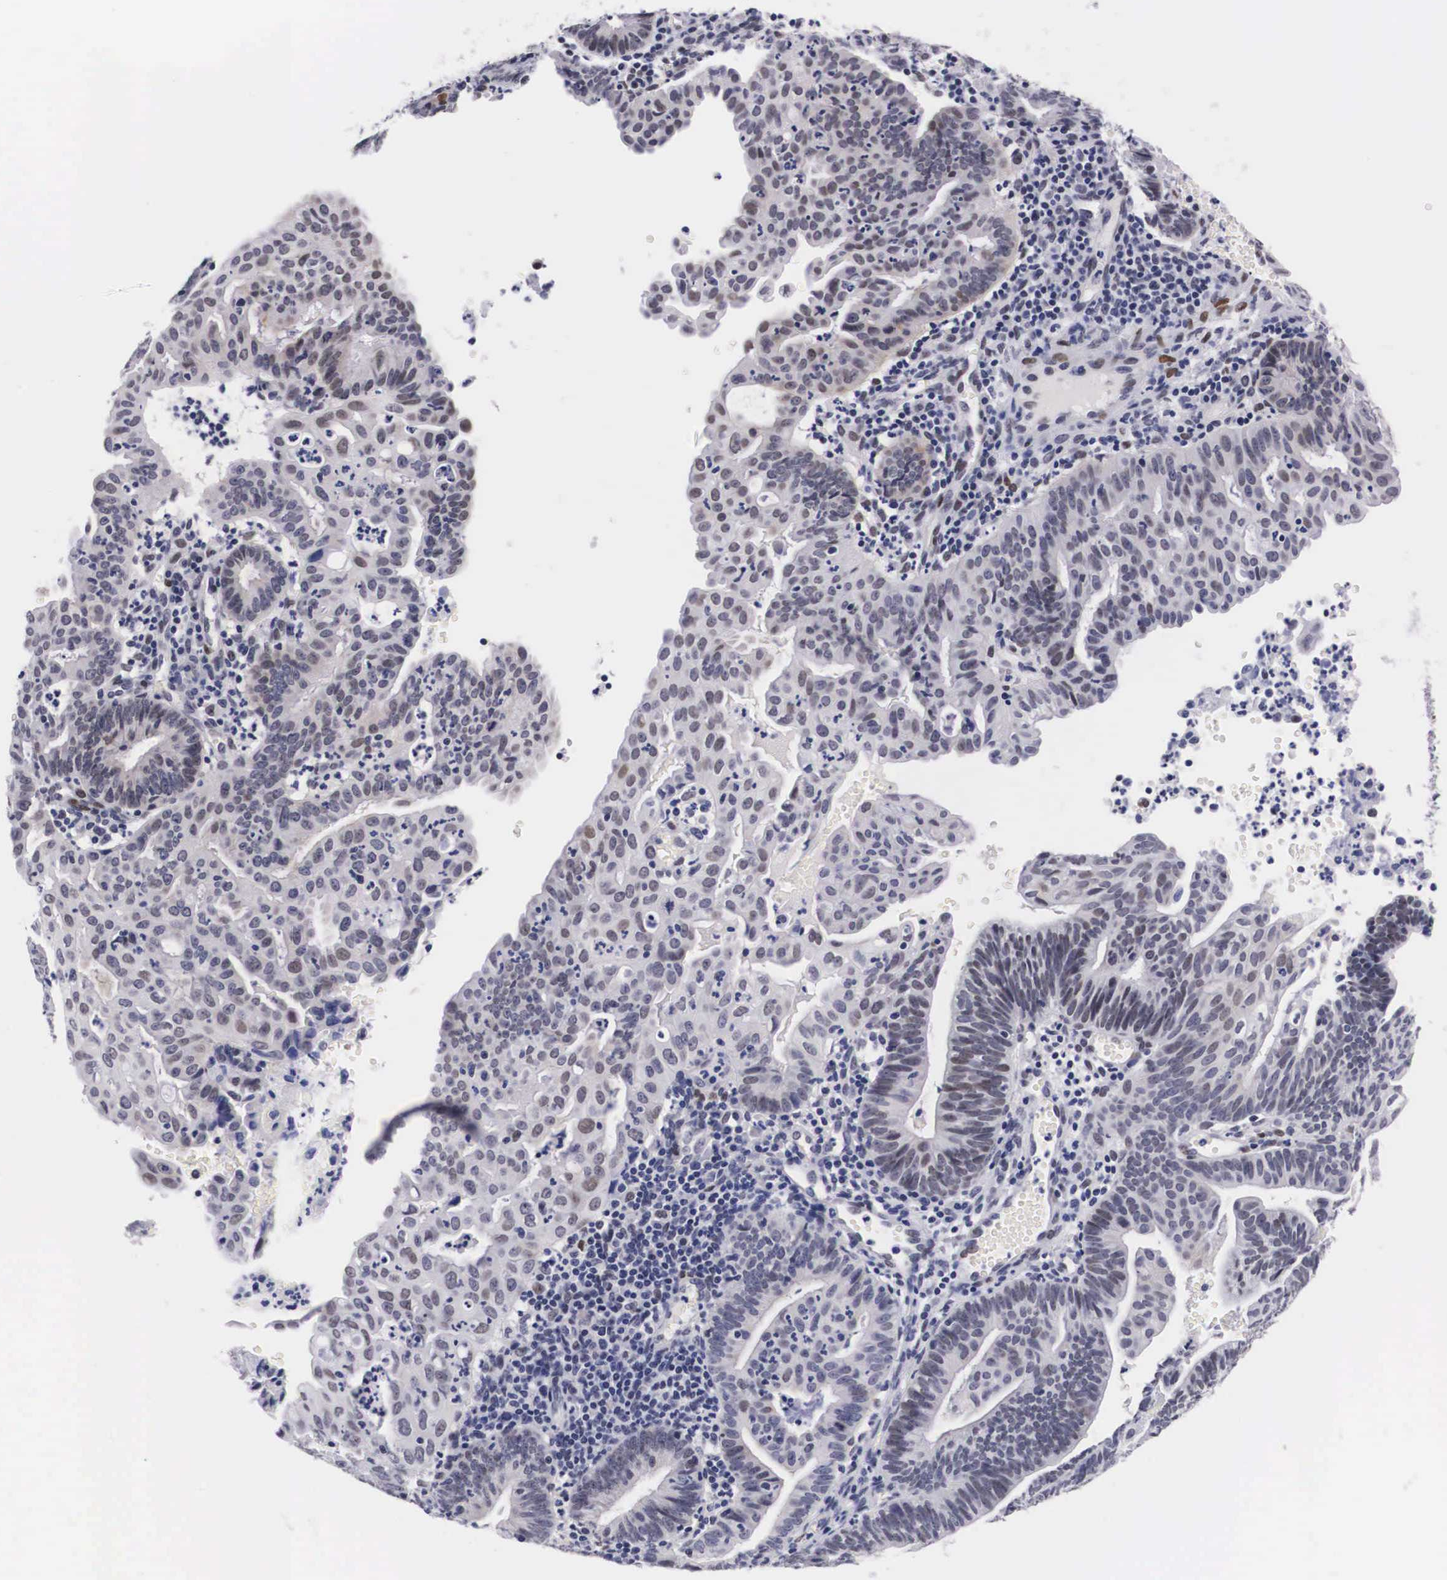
{"staining": {"intensity": "weak", "quantity": "25%-75%", "location": "nuclear"}, "tissue": "endometrial cancer", "cell_type": "Tumor cells", "image_type": "cancer", "snomed": [{"axis": "morphology", "description": "Adenocarcinoma, NOS"}, {"axis": "topography", "description": "Endometrium"}], "caption": "The histopathology image reveals a brown stain indicating the presence of a protein in the nuclear of tumor cells in endometrial cancer.", "gene": "KHDRBS3", "patient": {"sex": "female", "age": 60}}